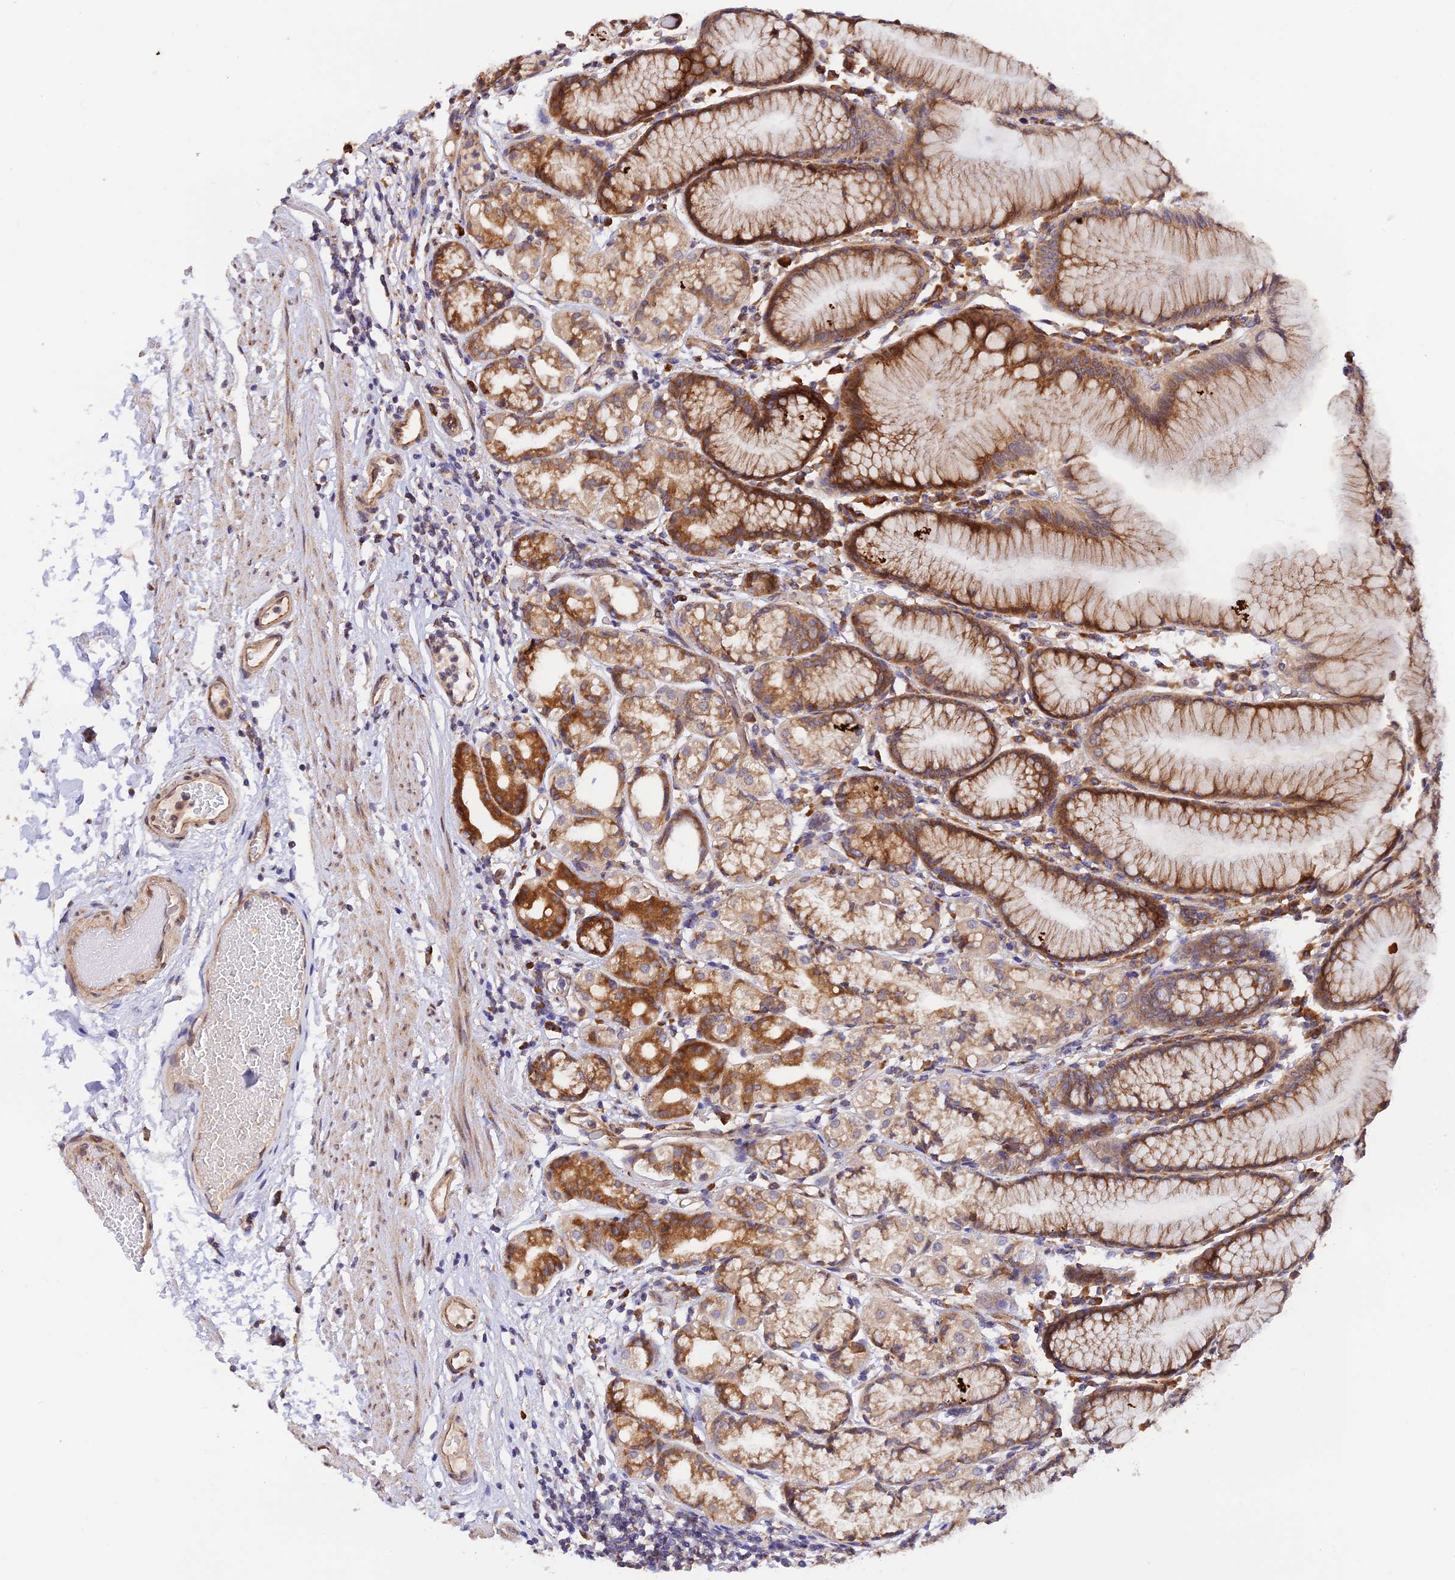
{"staining": {"intensity": "strong", "quantity": ">75%", "location": "cytoplasmic/membranous"}, "tissue": "stomach", "cell_type": "Glandular cells", "image_type": "normal", "snomed": [{"axis": "morphology", "description": "Normal tissue, NOS"}, {"axis": "topography", "description": "Stomach"}], "caption": "This is a histology image of immunohistochemistry staining of normal stomach, which shows strong positivity in the cytoplasmic/membranous of glandular cells.", "gene": "RPL5", "patient": {"sex": "female", "age": 57}}